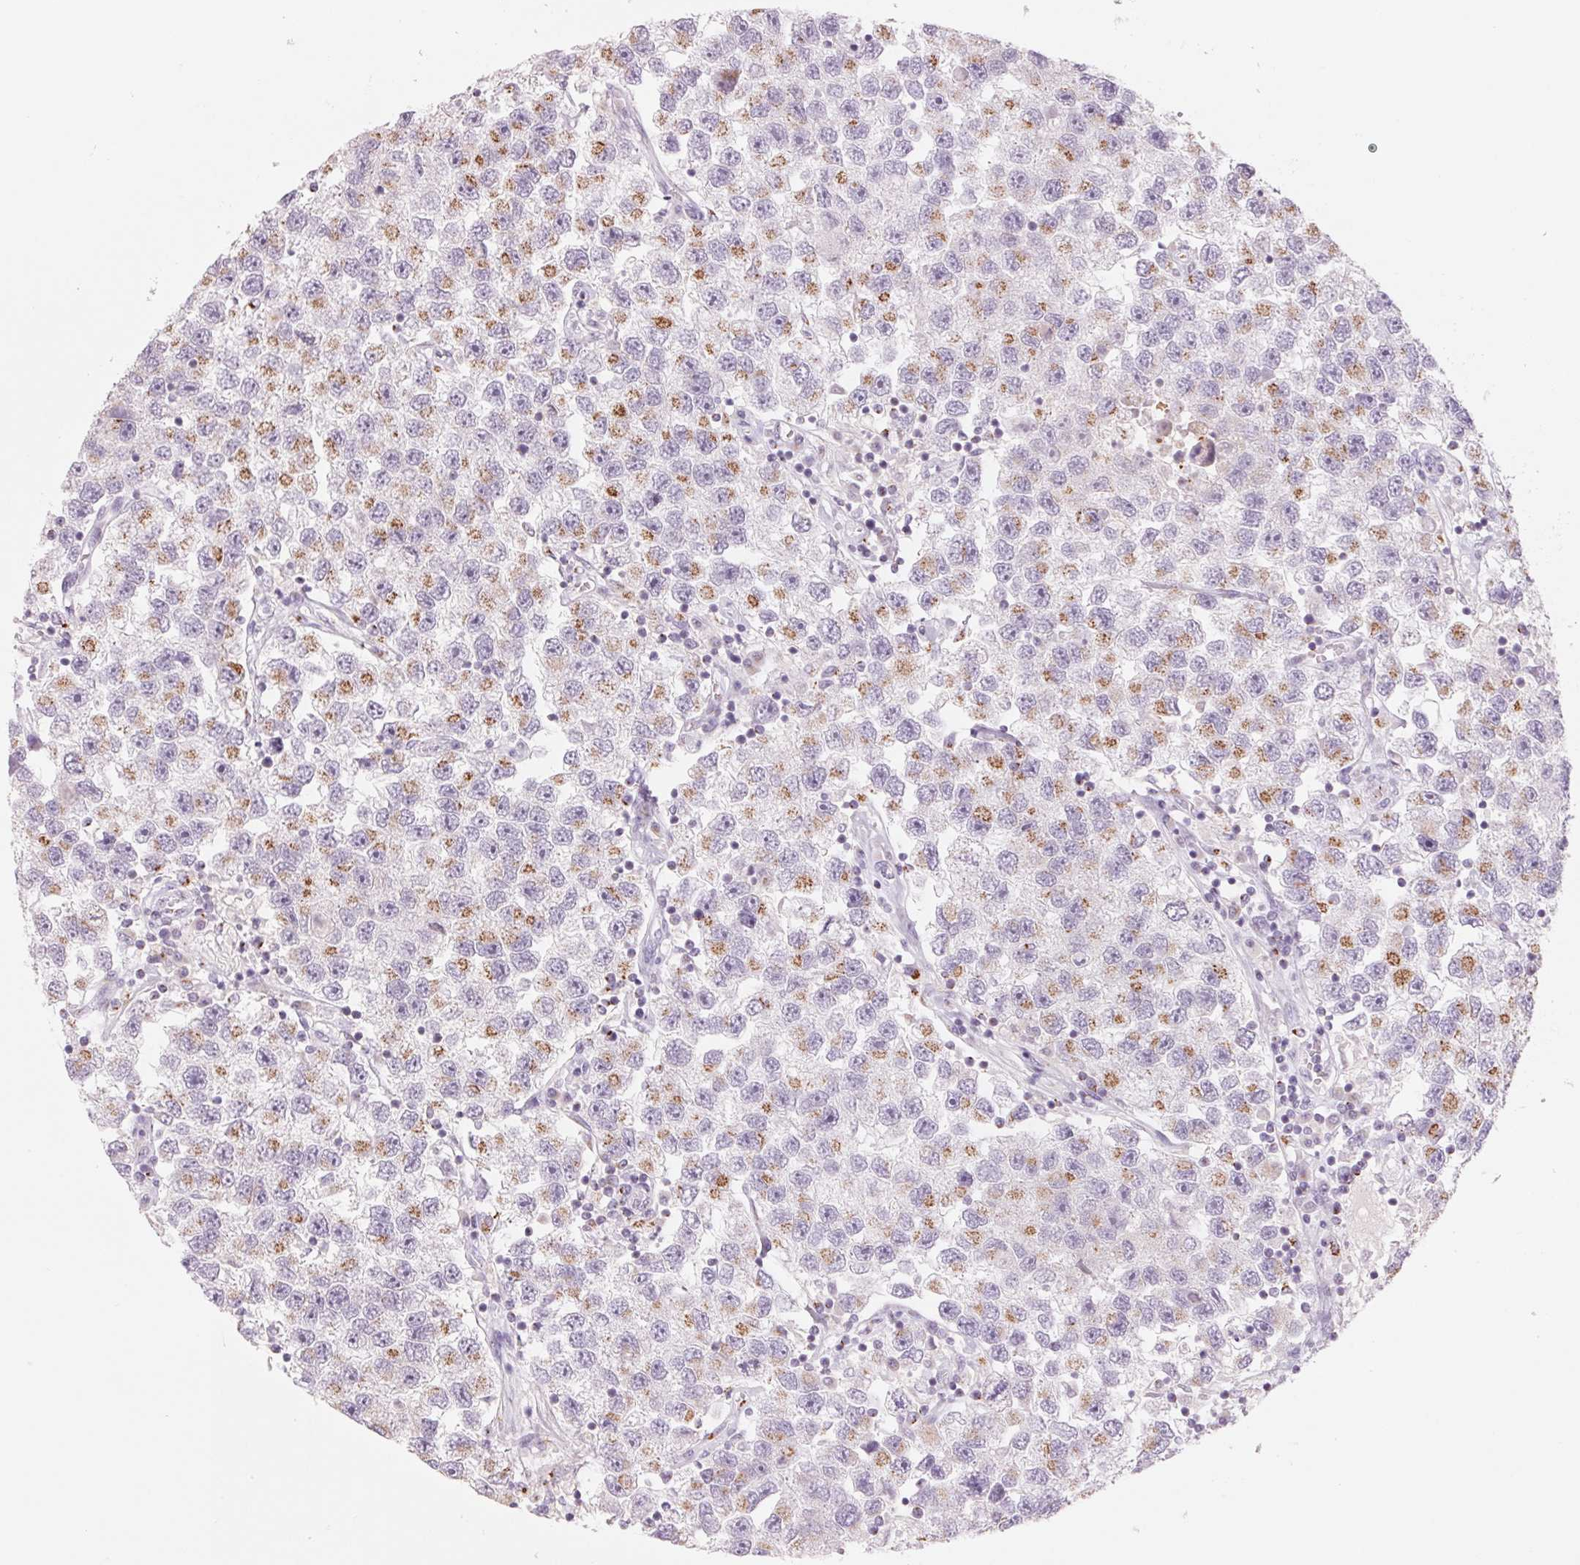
{"staining": {"intensity": "moderate", "quantity": "25%-75%", "location": "cytoplasmic/membranous"}, "tissue": "testis cancer", "cell_type": "Tumor cells", "image_type": "cancer", "snomed": [{"axis": "morphology", "description": "Seminoma, NOS"}, {"axis": "topography", "description": "Testis"}], "caption": "High-magnification brightfield microscopy of testis cancer (seminoma) stained with DAB (3,3'-diaminobenzidine) (brown) and counterstained with hematoxylin (blue). tumor cells exhibit moderate cytoplasmic/membranous staining is seen in about25%-75% of cells.", "gene": "GALNT7", "patient": {"sex": "male", "age": 26}}